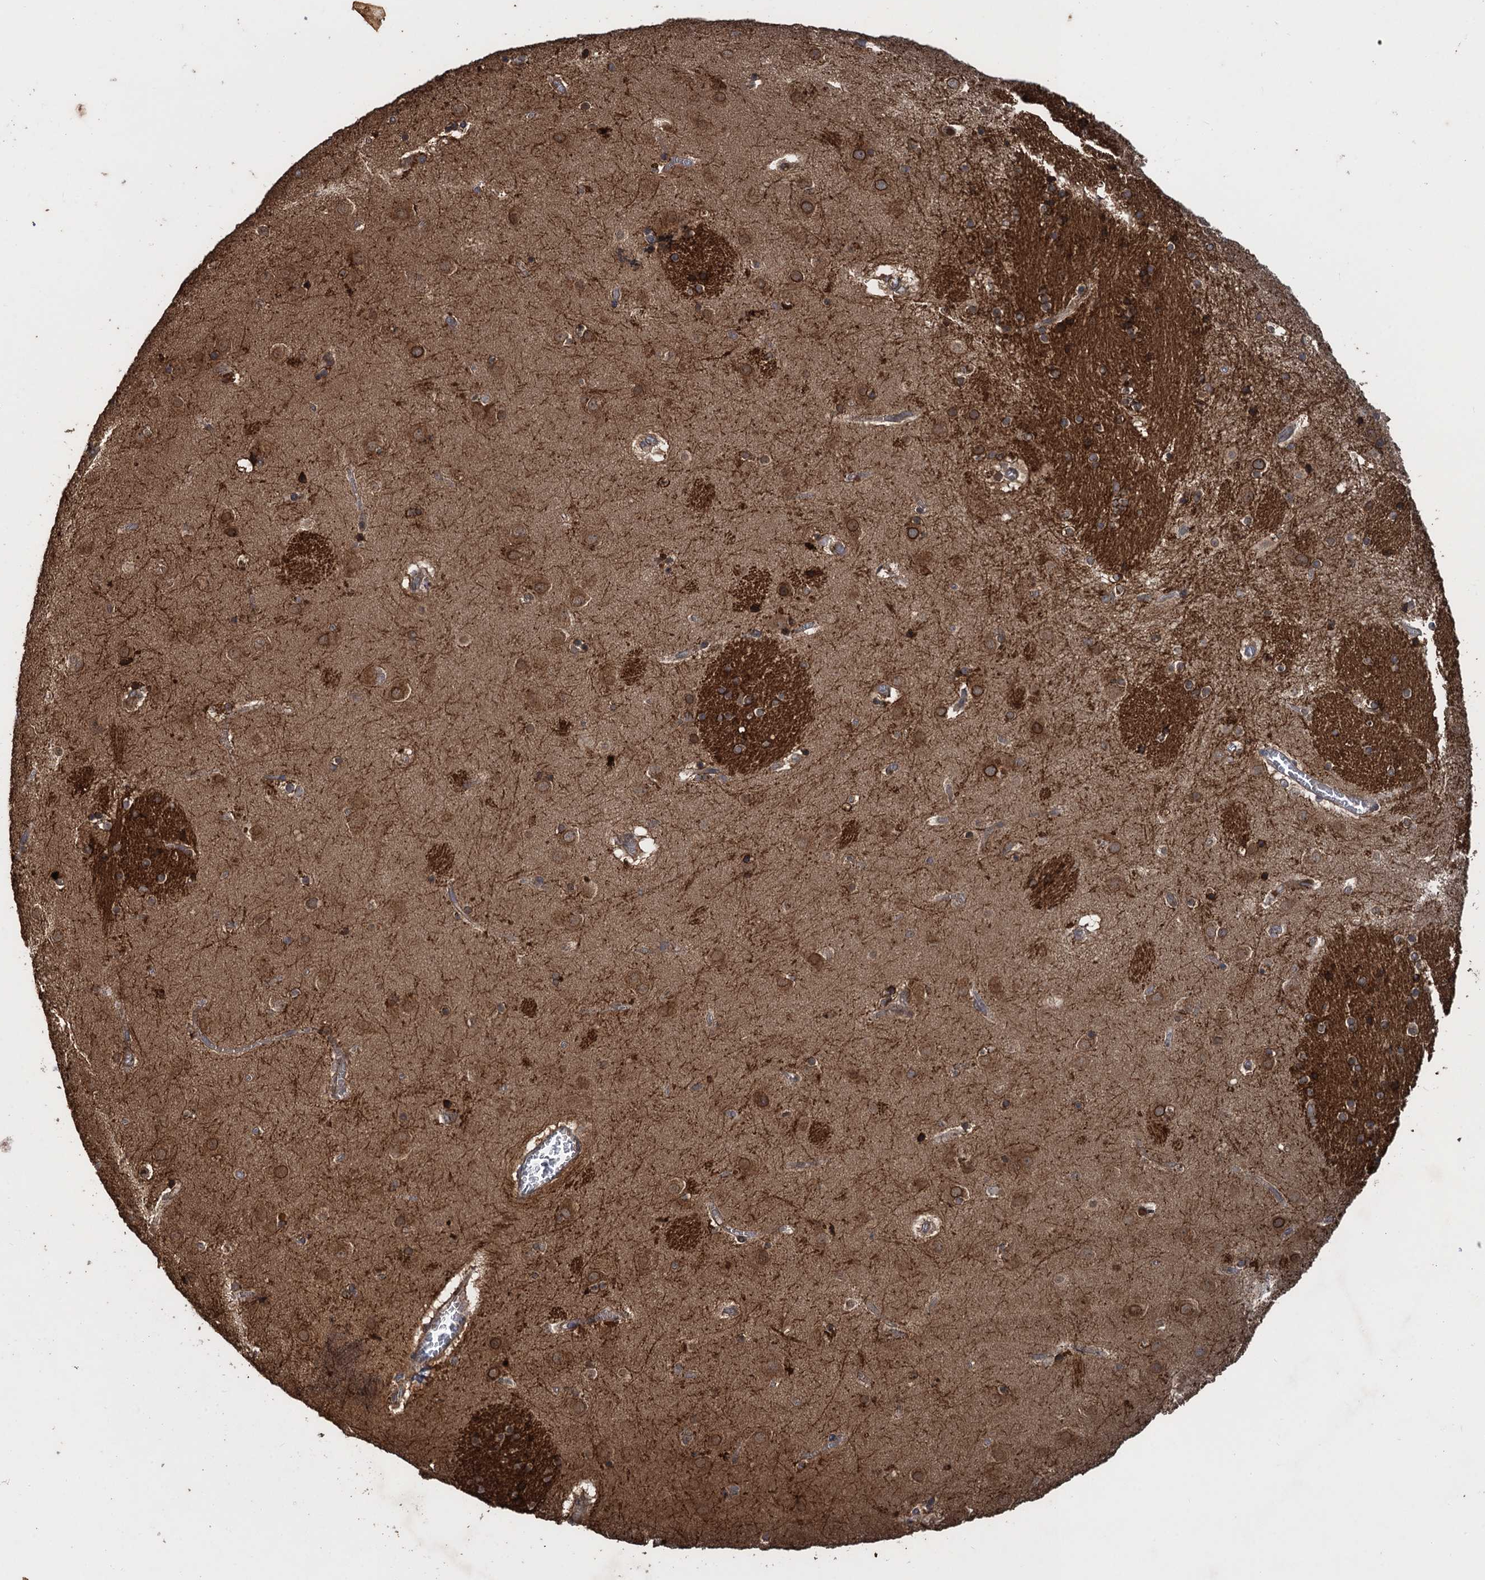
{"staining": {"intensity": "strong", "quantity": "<25%", "location": "cytoplasmic/membranous"}, "tissue": "caudate", "cell_type": "Glial cells", "image_type": "normal", "snomed": [{"axis": "morphology", "description": "Normal tissue, NOS"}, {"axis": "topography", "description": "Lateral ventricle wall"}], "caption": "Immunohistochemistry (IHC) of normal human caudate shows medium levels of strong cytoplasmic/membranous expression in approximately <25% of glial cells. The protein of interest is shown in brown color, while the nuclei are stained blue.", "gene": "GLE1", "patient": {"sex": "male", "age": 70}}